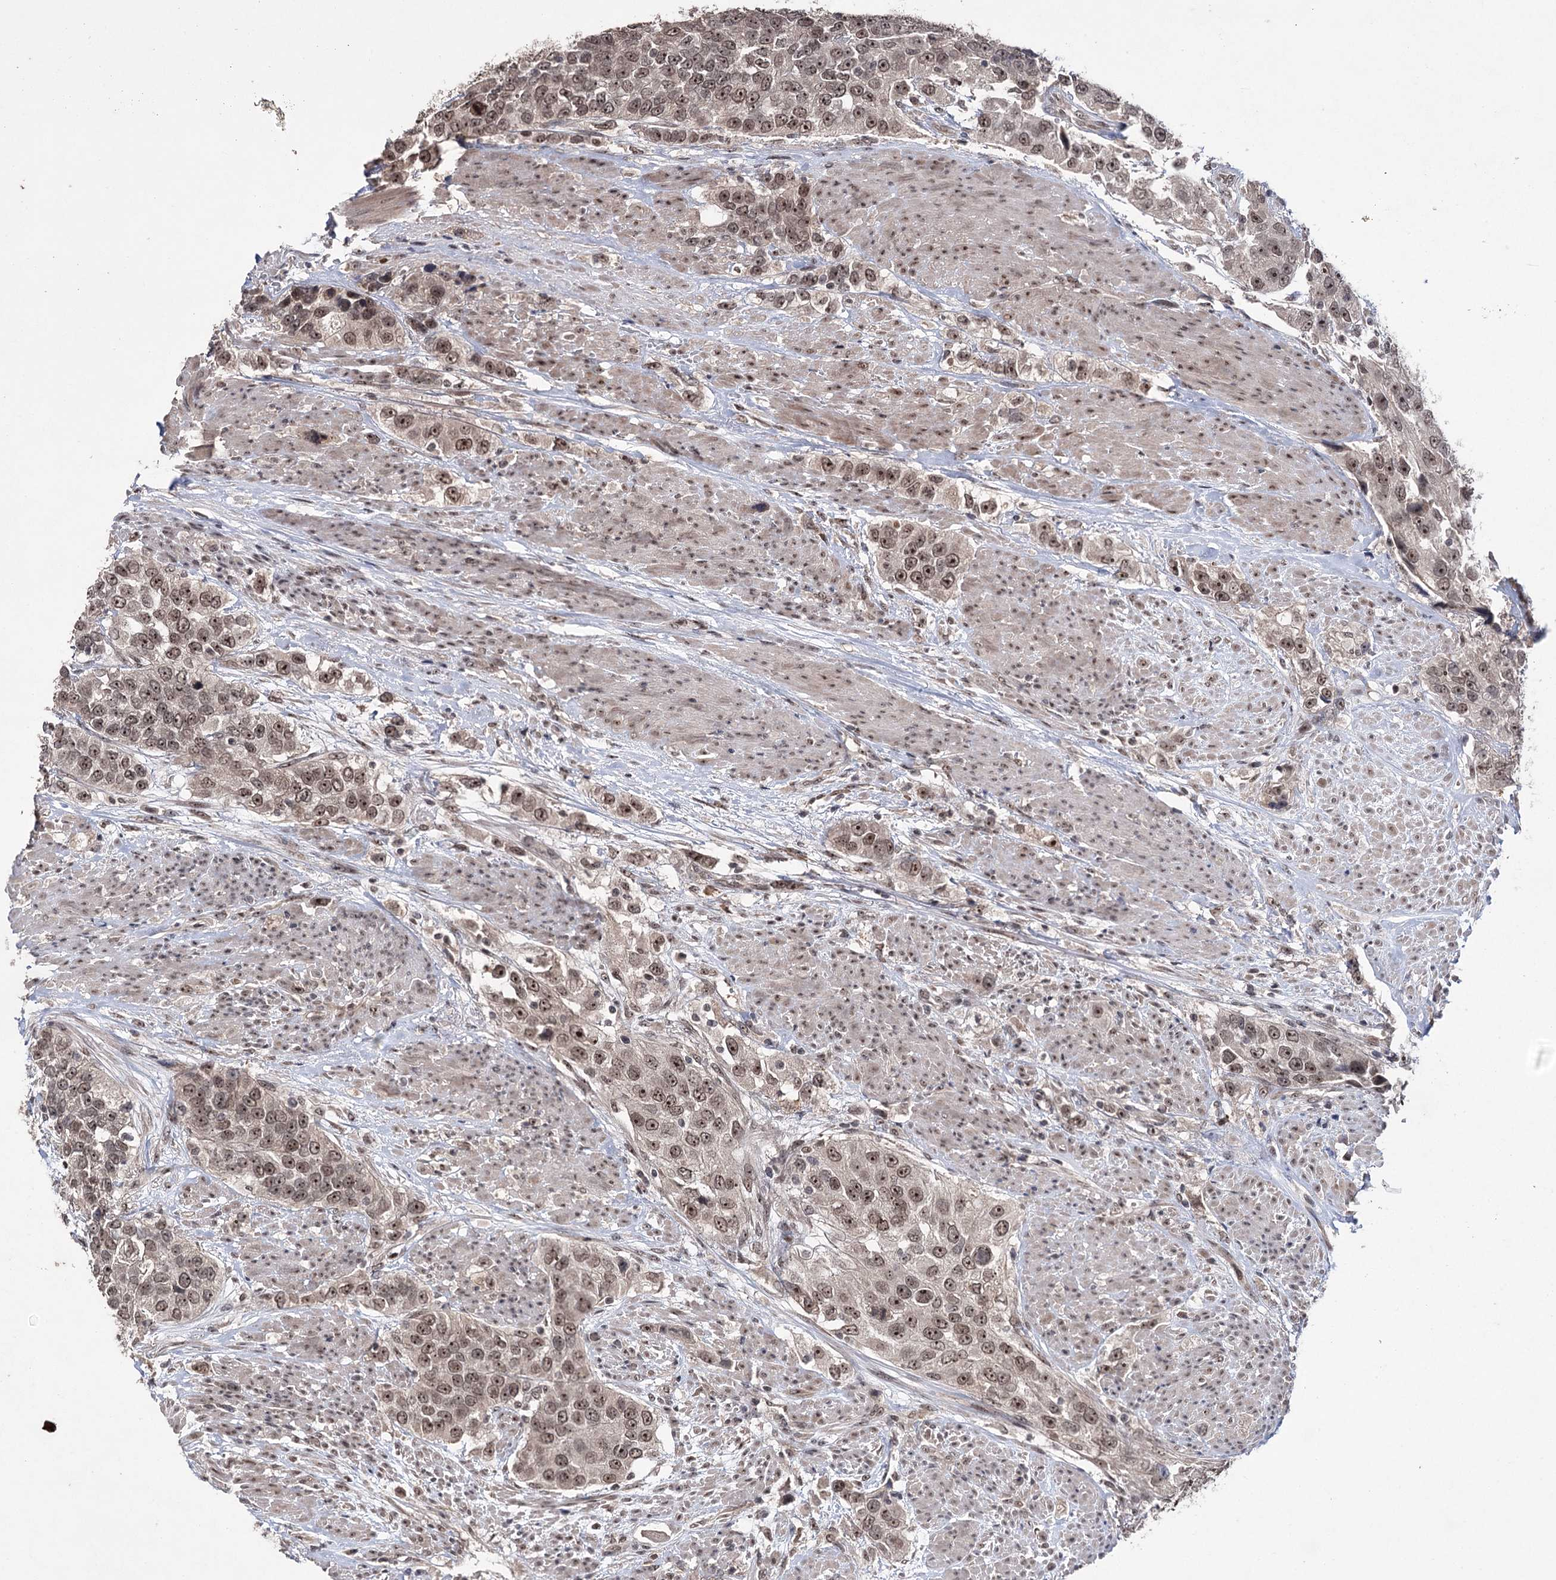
{"staining": {"intensity": "moderate", "quantity": ">75%", "location": "nuclear"}, "tissue": "urothelial cancer", "cell_type": "Tumor cells", "image_type": "cancer", "snomed": [{"axis": "morphology", "description": "Urothelial carcinoma, High grade"}, {"axis": "topography", "description": "Urinary bladder"}], "caption": "Immunohistochemical staining of urothelial cancer shows medium levels of moderate nuclear protein positivity in approximately >75% of tumor cells. (Brightfield microscopy of DAB IHC at high magnification).", "gene": "VGLL4", "patient": {"sex": "female", "age": 80}}